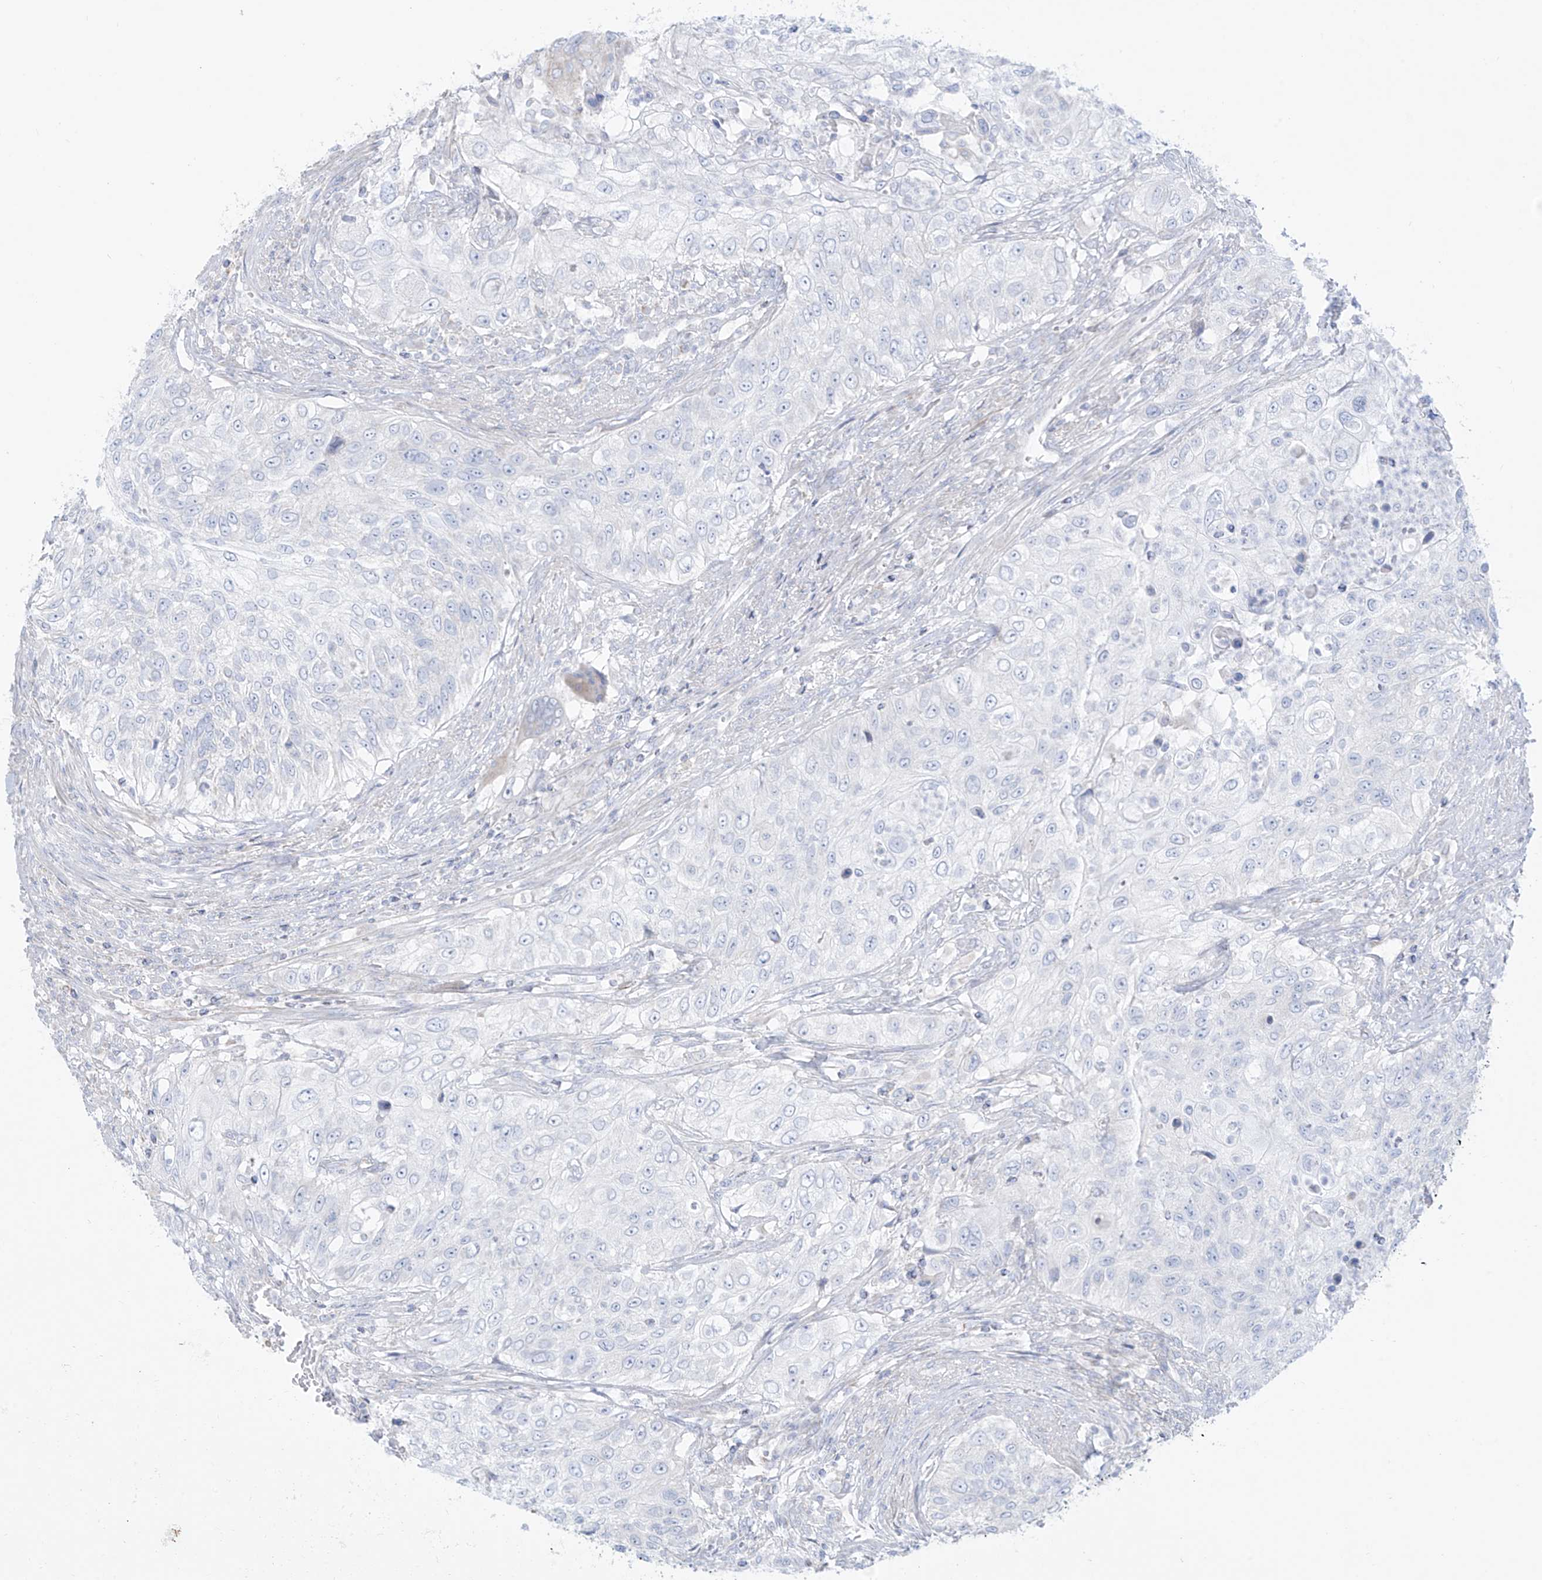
{"staining": {"intensity": "negative", "quantity": "none", "location": "none"}, "tissue": "urothelial cancer", "cell_type": "Tumor cells", "image_type": "cancer", "snomed": [{"axis": "morphology", "description": "Urothelial carcinoma, High grade"}, {"axis": "topography", "description": "Urinary bladder"}], "caption": "High magnification brightfield microscopy of high-grade urothelial carcinoma stained with DAB (3,3'-diaminobenzidine) (brown) and counterstained with hematoxylin (blue): tumor cells show no significant staining. (Immunohistochemistry (ihc), brightfield microscopy, high magnification).", "gene": "SLC26A3", "patient": {"sex": "female", "age": 60}}